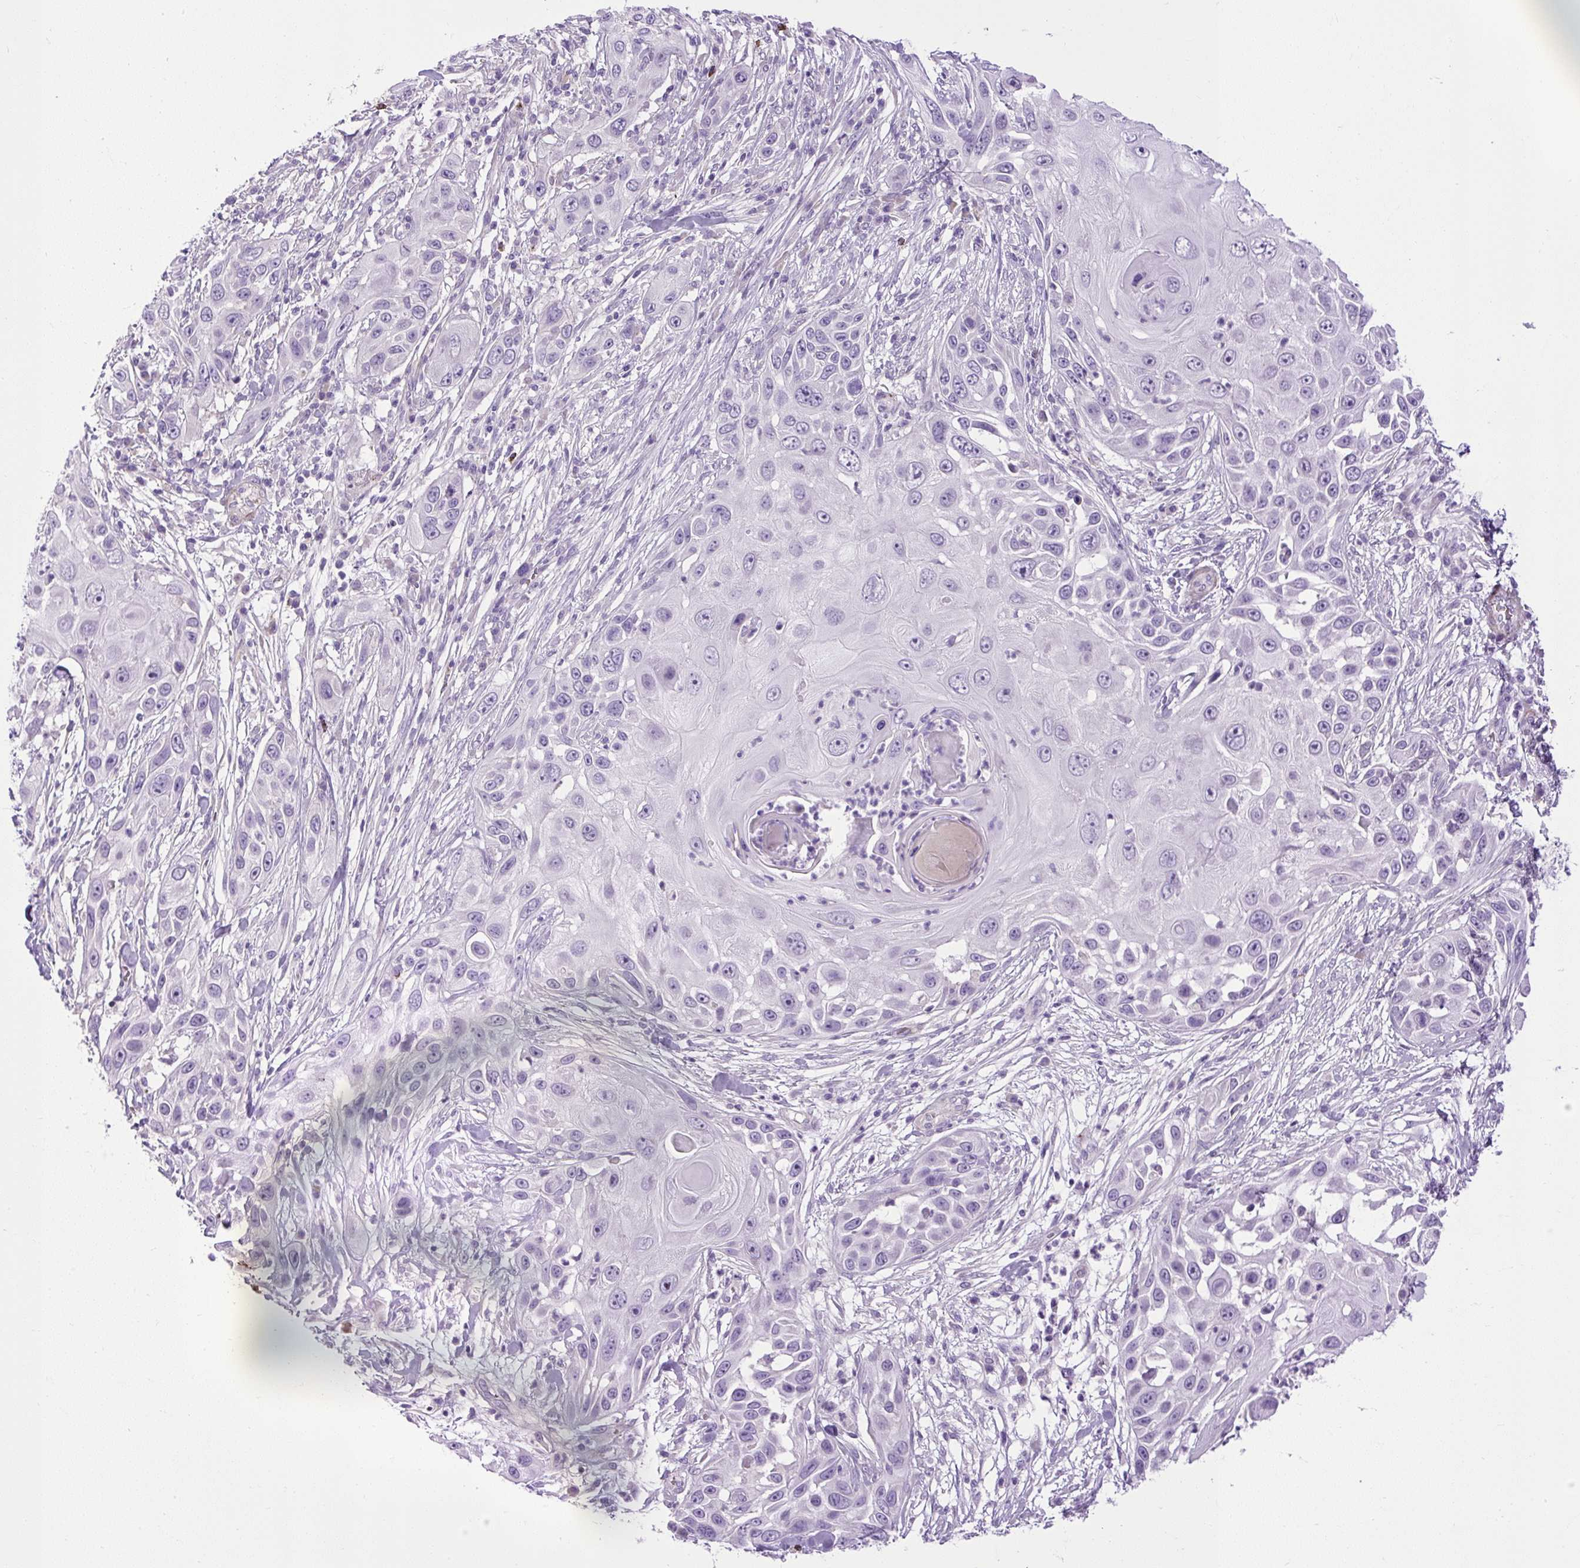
{"staining": {"intensity": "negative", "quantity": "none", "location": "none"}, "tissue": "skin cancer", "cell_type": "Tumor cells", "image_type": "cancer", "snomed": [{"axis": "morphology", "description": "Squamous cell carcinoma, NOS"}, {"axis": "topography", "description": "Skin"}], "caption": "Immunohistochemical staining of human skin cancer (squamous cell carcinoma) demonstrates no significant staining in tumor cells.", "gene": "VWA7", "patient": {"sex": "female", "age": 44}}